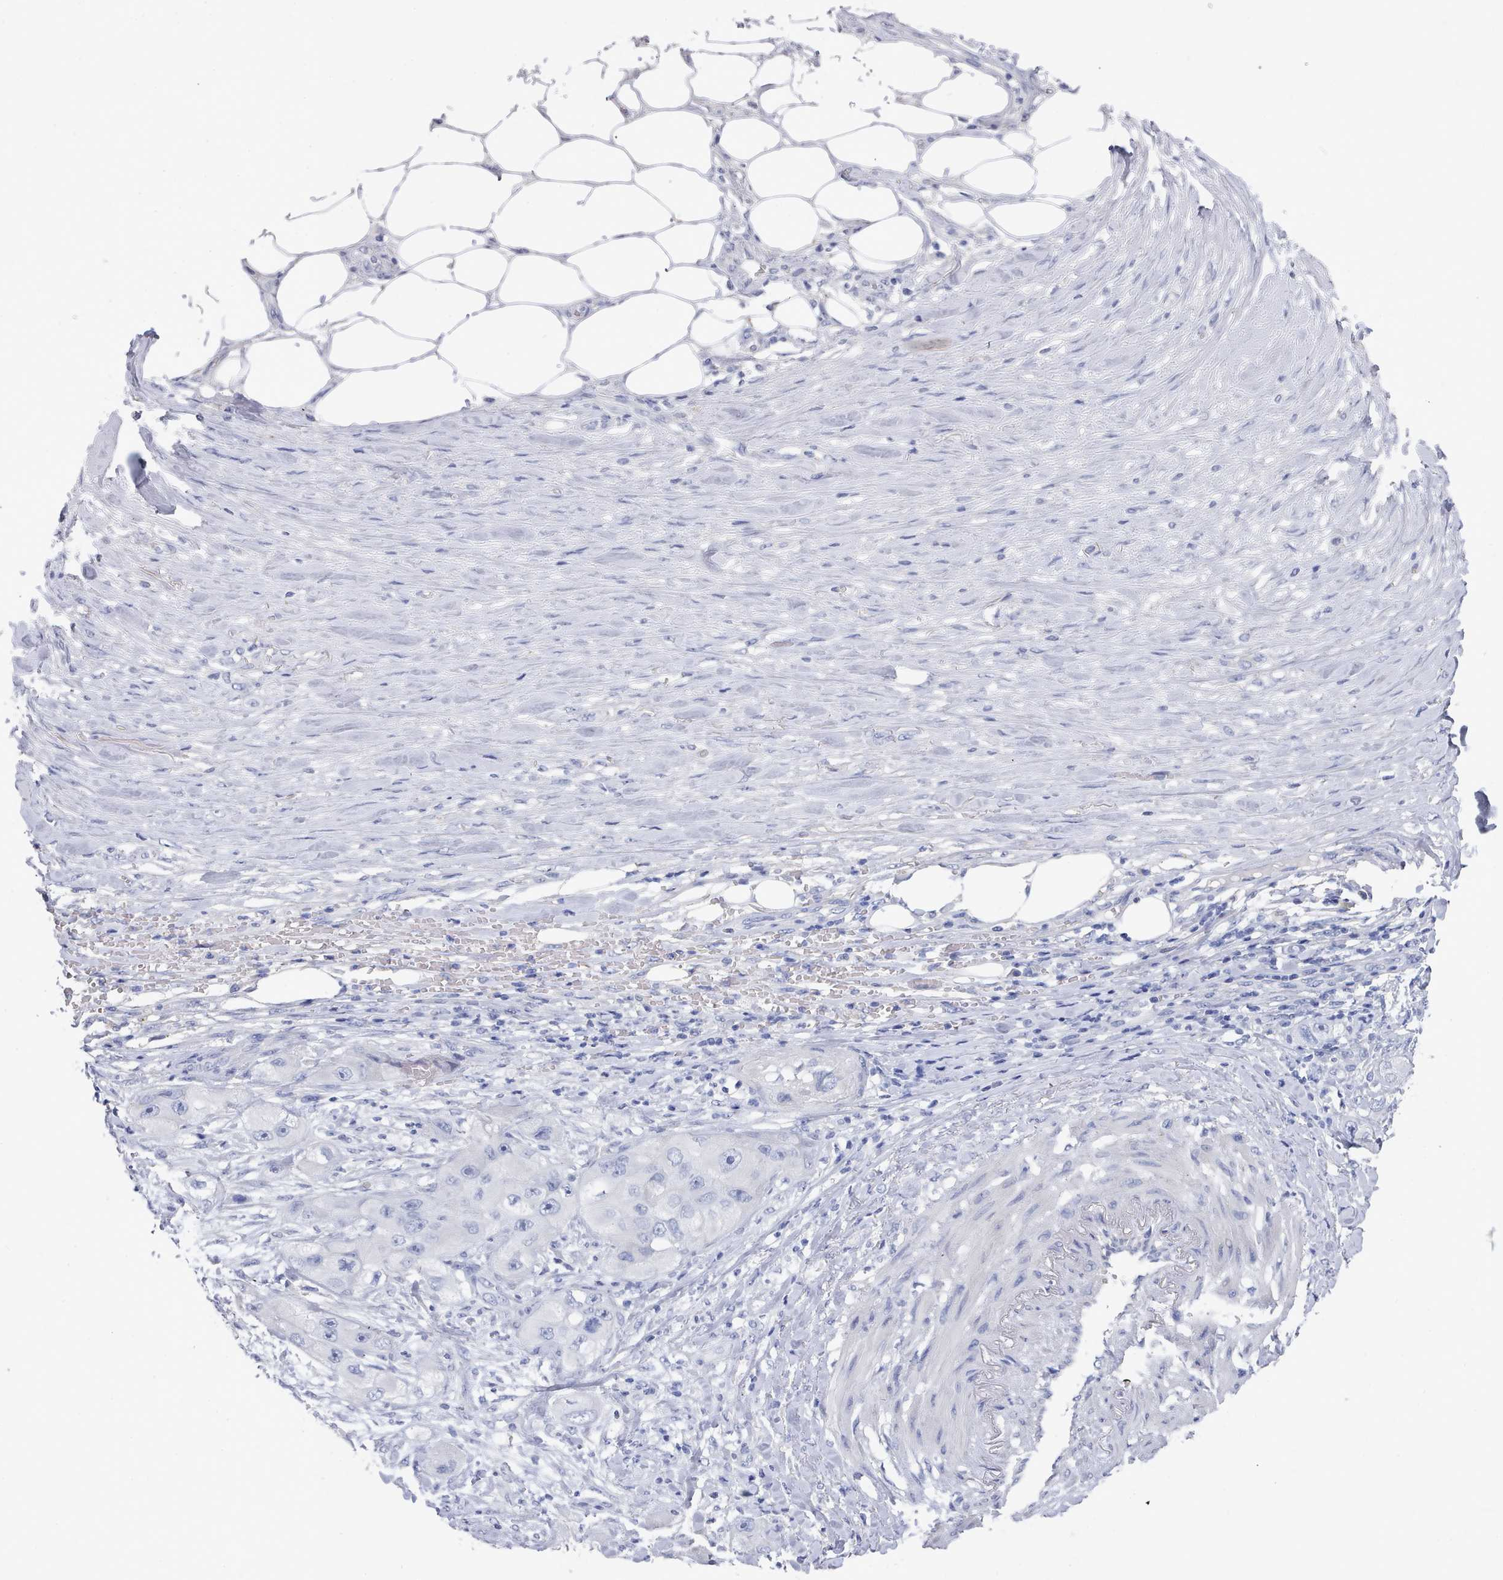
{"staining": {"intensity": "negative", "quantity": "none", "location": "none"}, "tissue": "skin cancer", "cell_type": "Tumor cells", "image_type": "cancer", "snomed": [{"axis": "morphology", "description": "Squamous cell carcinoma, NOS"}, {"axis": "topography", "description": "Skin"}, {"axis": "topography", "description": "Subcutis"}], "caption": "High magnification brightfield microscopy of squamous cell carcinoma (skin) stained with DAB (brown) and counterstained with hematoxylin (blue): tumor cells show no significant staining.", "gene": "ACAD11", "patient": {"sex": "male", "age": 73}}